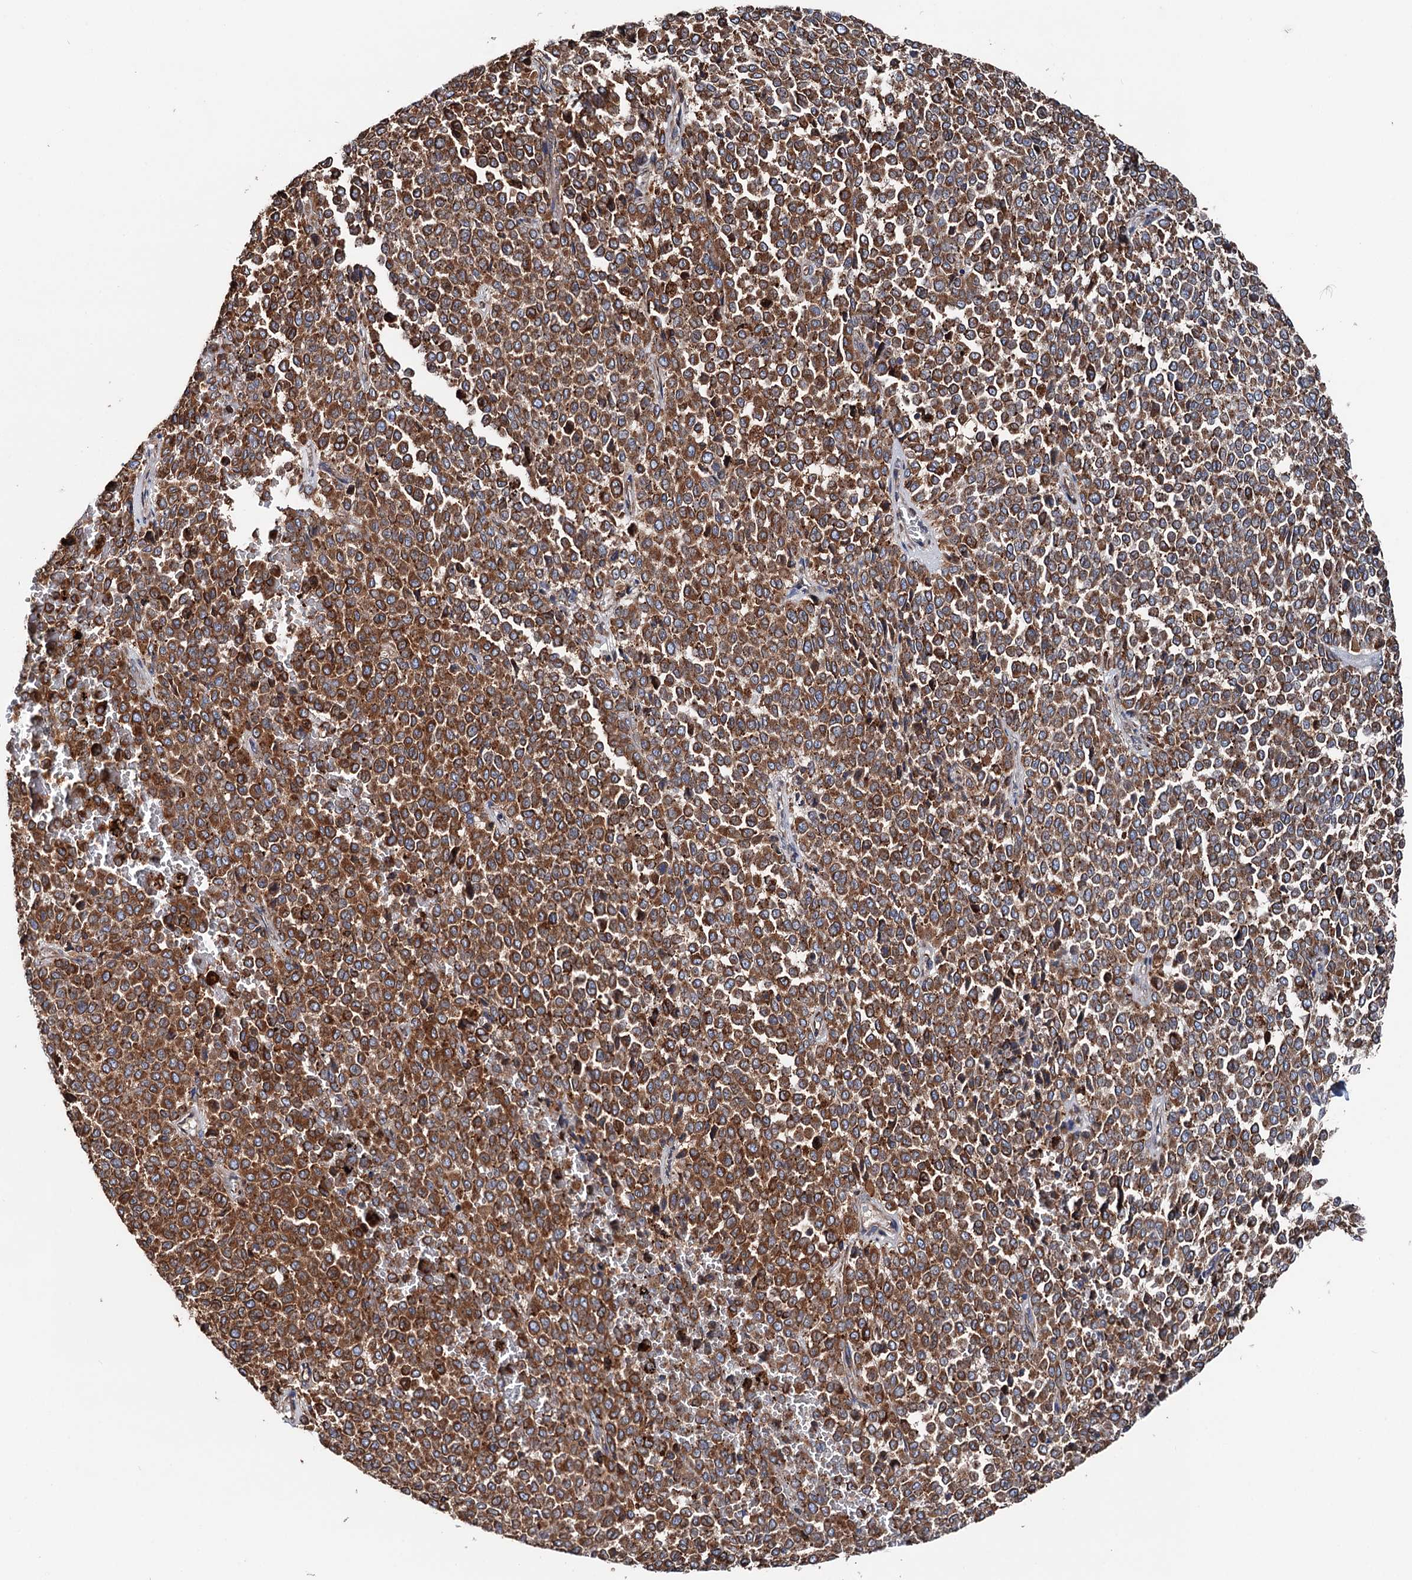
{"staining": {"intensity": "strong", "quantity": ">75%", "location": "cytoplasmic/membranous"}, "tissue": "melanoma", "cell_type": "Tumor cells", "image_type": "cancer", "snomed": [{"axis": "morphology", "description": "Malignant melanoma, Metastatic site"}, {"axis": "topography", "description": "Pancreas"}], "caption": "Immunohistochemical staining of melanoma displays strong cytoplasmic/membranous protein positivity in about >75% of tumor cells.", "gene": "ERP29", "patient": {"sex": "female", "age": 30}}